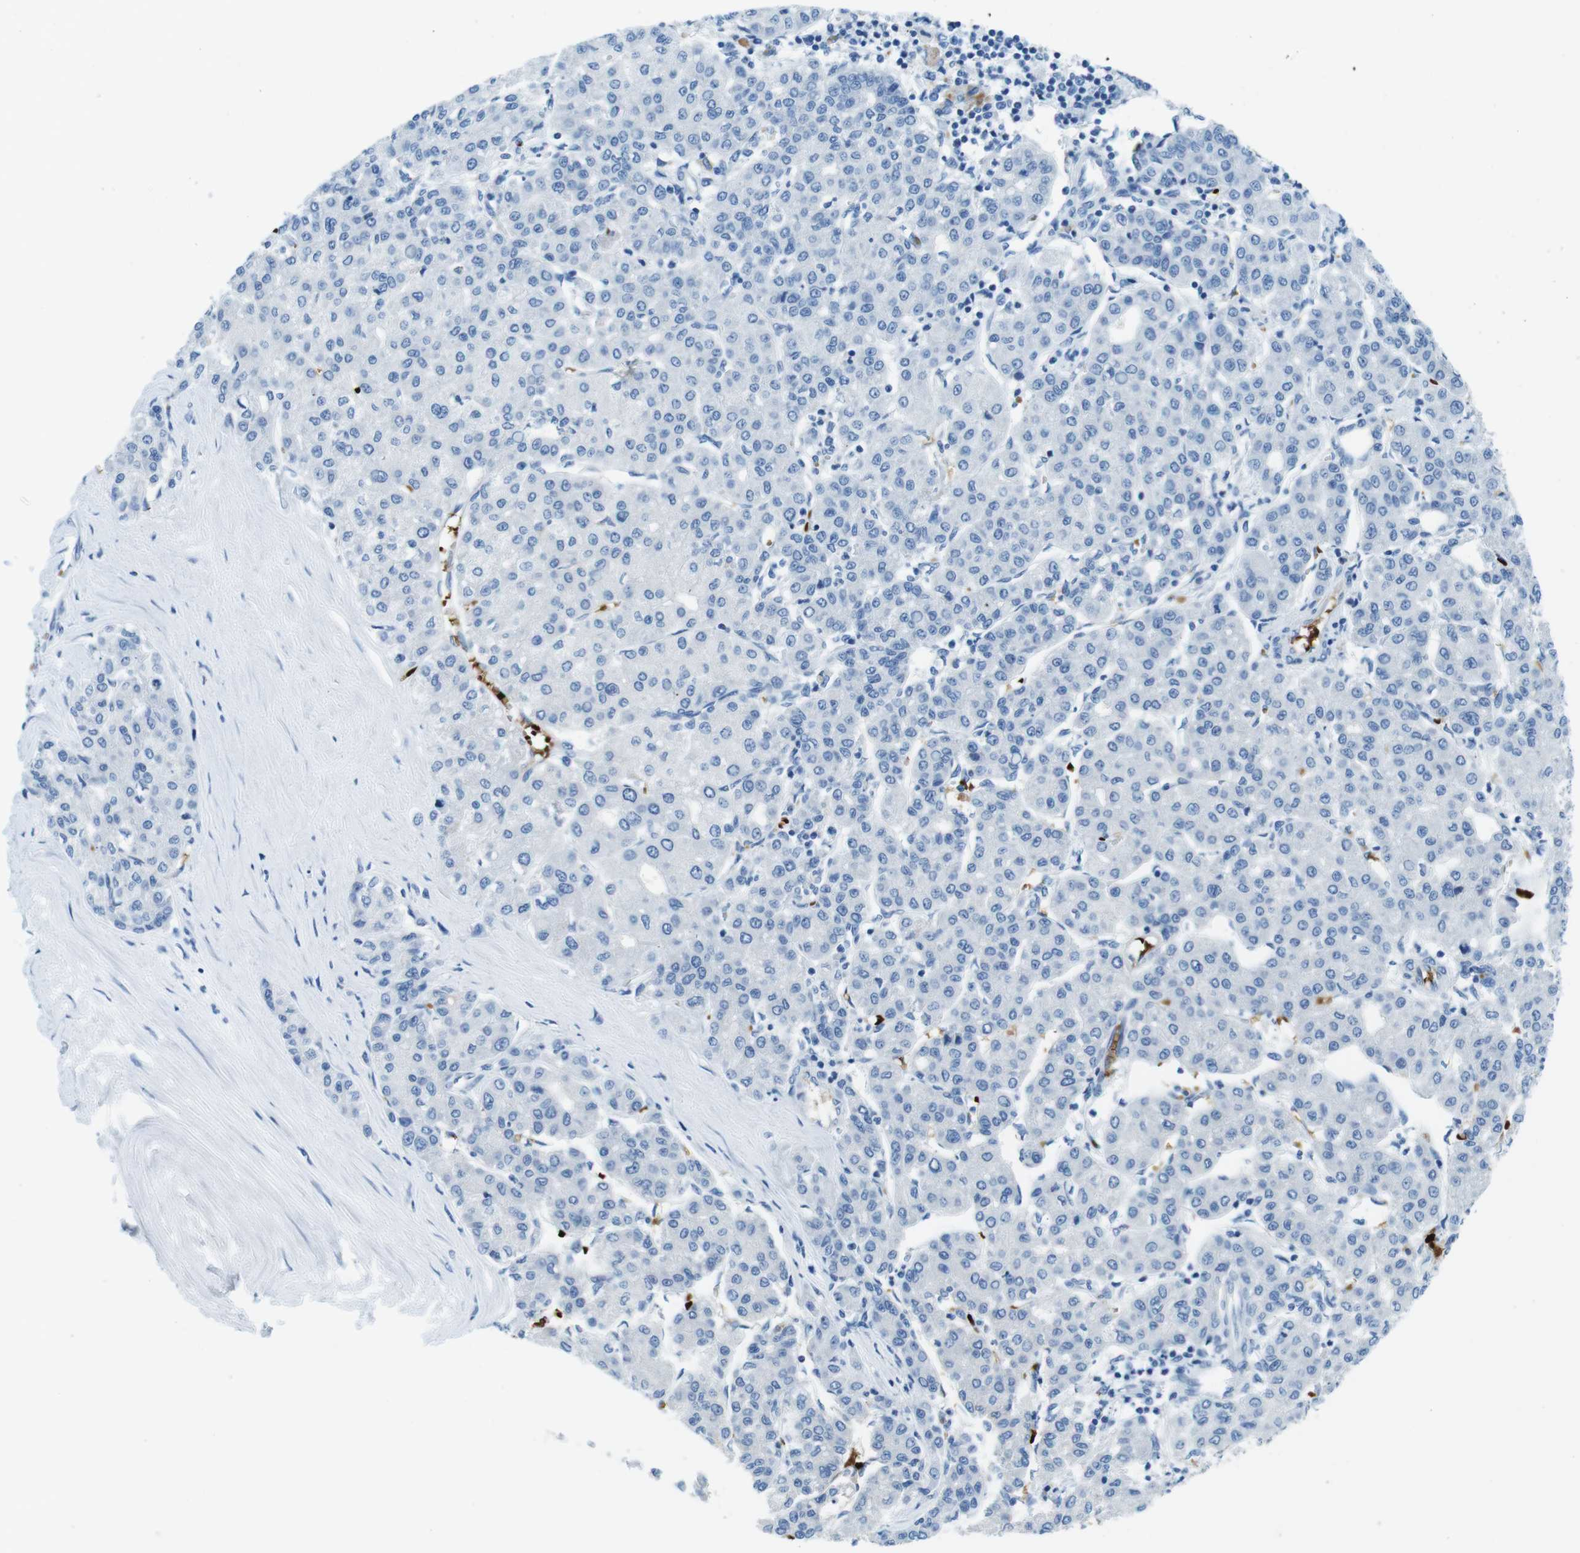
{"staining": {"intensity": "negative", "quantity": "none", "location": "none"}, "tissue": "liver cancer", "cell_type": "Tumor cells", "image_type": "cancer", "snomed": [{"axis": "morphology", "description": "Carcinoma, Hepatocellular, NOS"}, {"axis": "topography", "description": "Liver"}], "caption": "The IHC histopathology image has no significant positivity in tumor cells of hepatocellular carcinoma (liver) tissue.", "gene": "TFAP2C", "patient": {"sex": "male", "age": 65}}